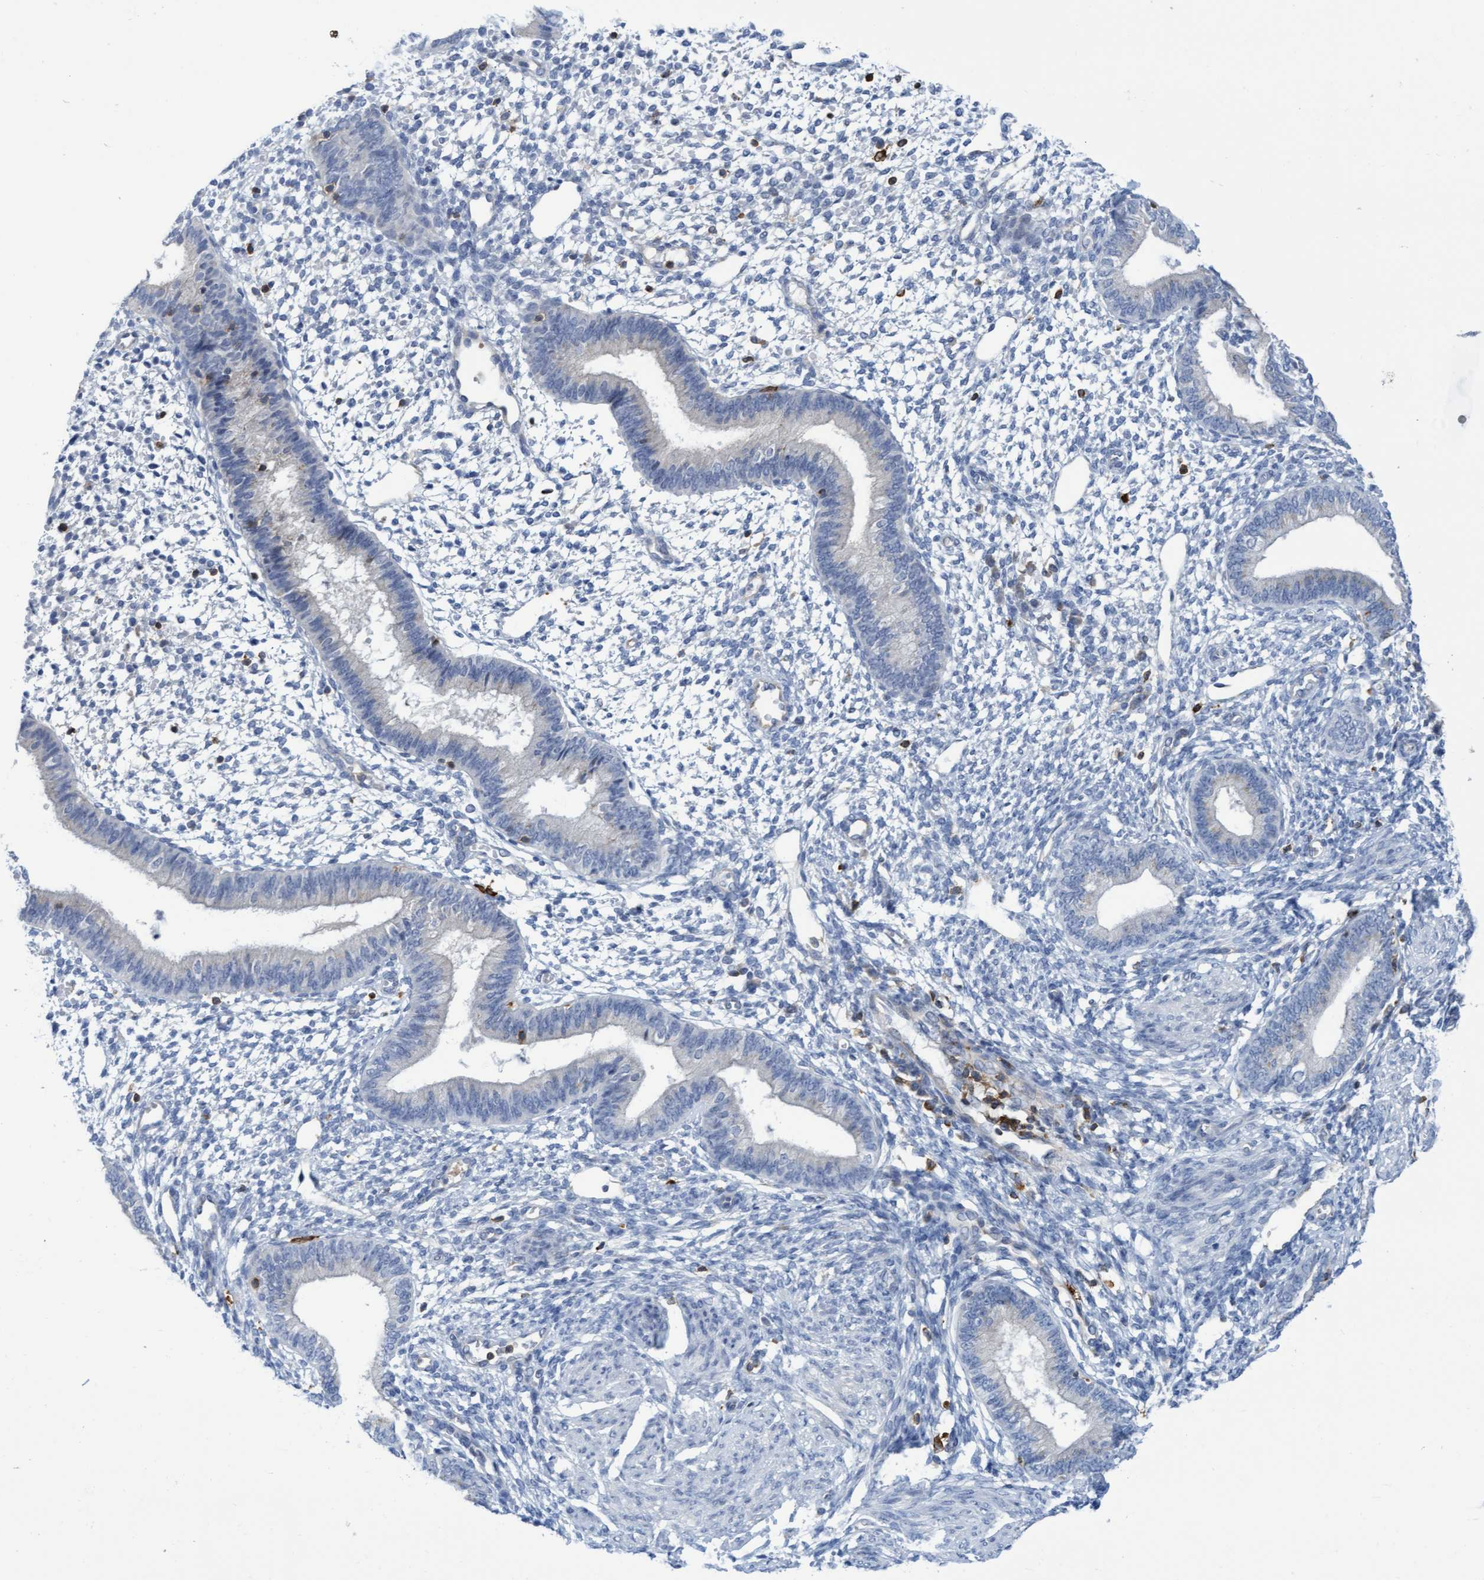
{"staining": {"intensity": "negative", "quantity": "none", "location": "none"}, "tissue": "endometrium", "cell_type": "Cells in endometrial stroma", "image_type": "normal", "snomed": [{"axis": "morphology", "description": "Normal tissue, NOS"}, {"axis": "topography", "description": "Endometrium"}], "caption": "IHC micrograph of unremarkable endometrium: human endometrium stained with DAB (3,3'-diaminobenzidine) shows no significant protein positivity in cells in endometrial stroma. (DAB IHC, high magnification).", "gene": "FNBP1", "patient": {"sex": "female", "age": 46}}